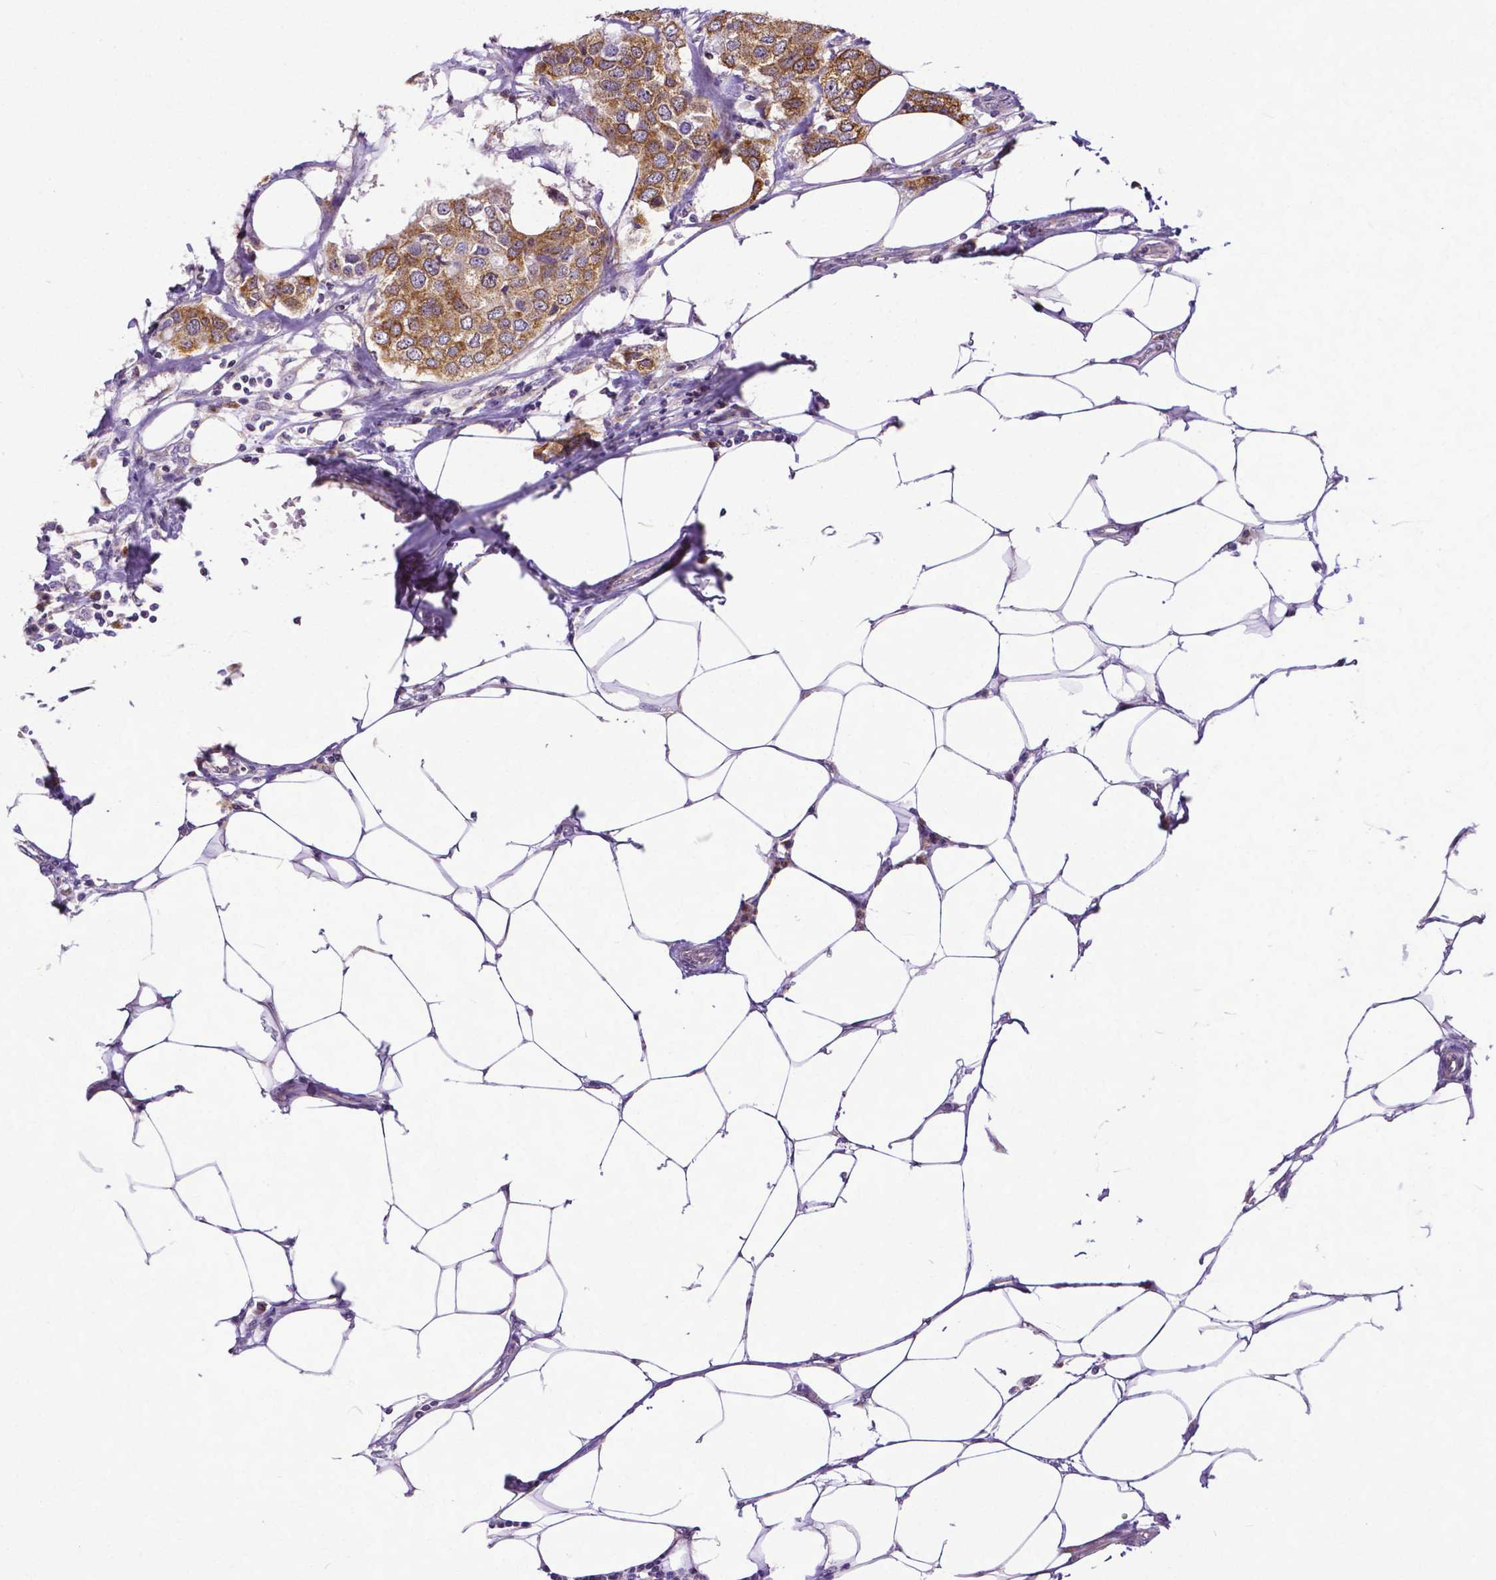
{"staining": {"intensity": "moderate", "quantity": ">75%", "location": "cytoplasmic/membranous"}, "tissue": "breast cancer", "cell_type": "Tumor cells", "image_type": "cancer", "snomed": [{"axis": "morphology", "description": "Duct carcinoma"}, {"axis": "topography", "description": "Breast"}], "caption": "Protein staining displays moderate cytoplasmic/membranous staining in about >75% of tumor cells in breast cancer (intraductal carcinoma).", "gene": "MCL1", "patient": {"sex": "female", "age": 80}}